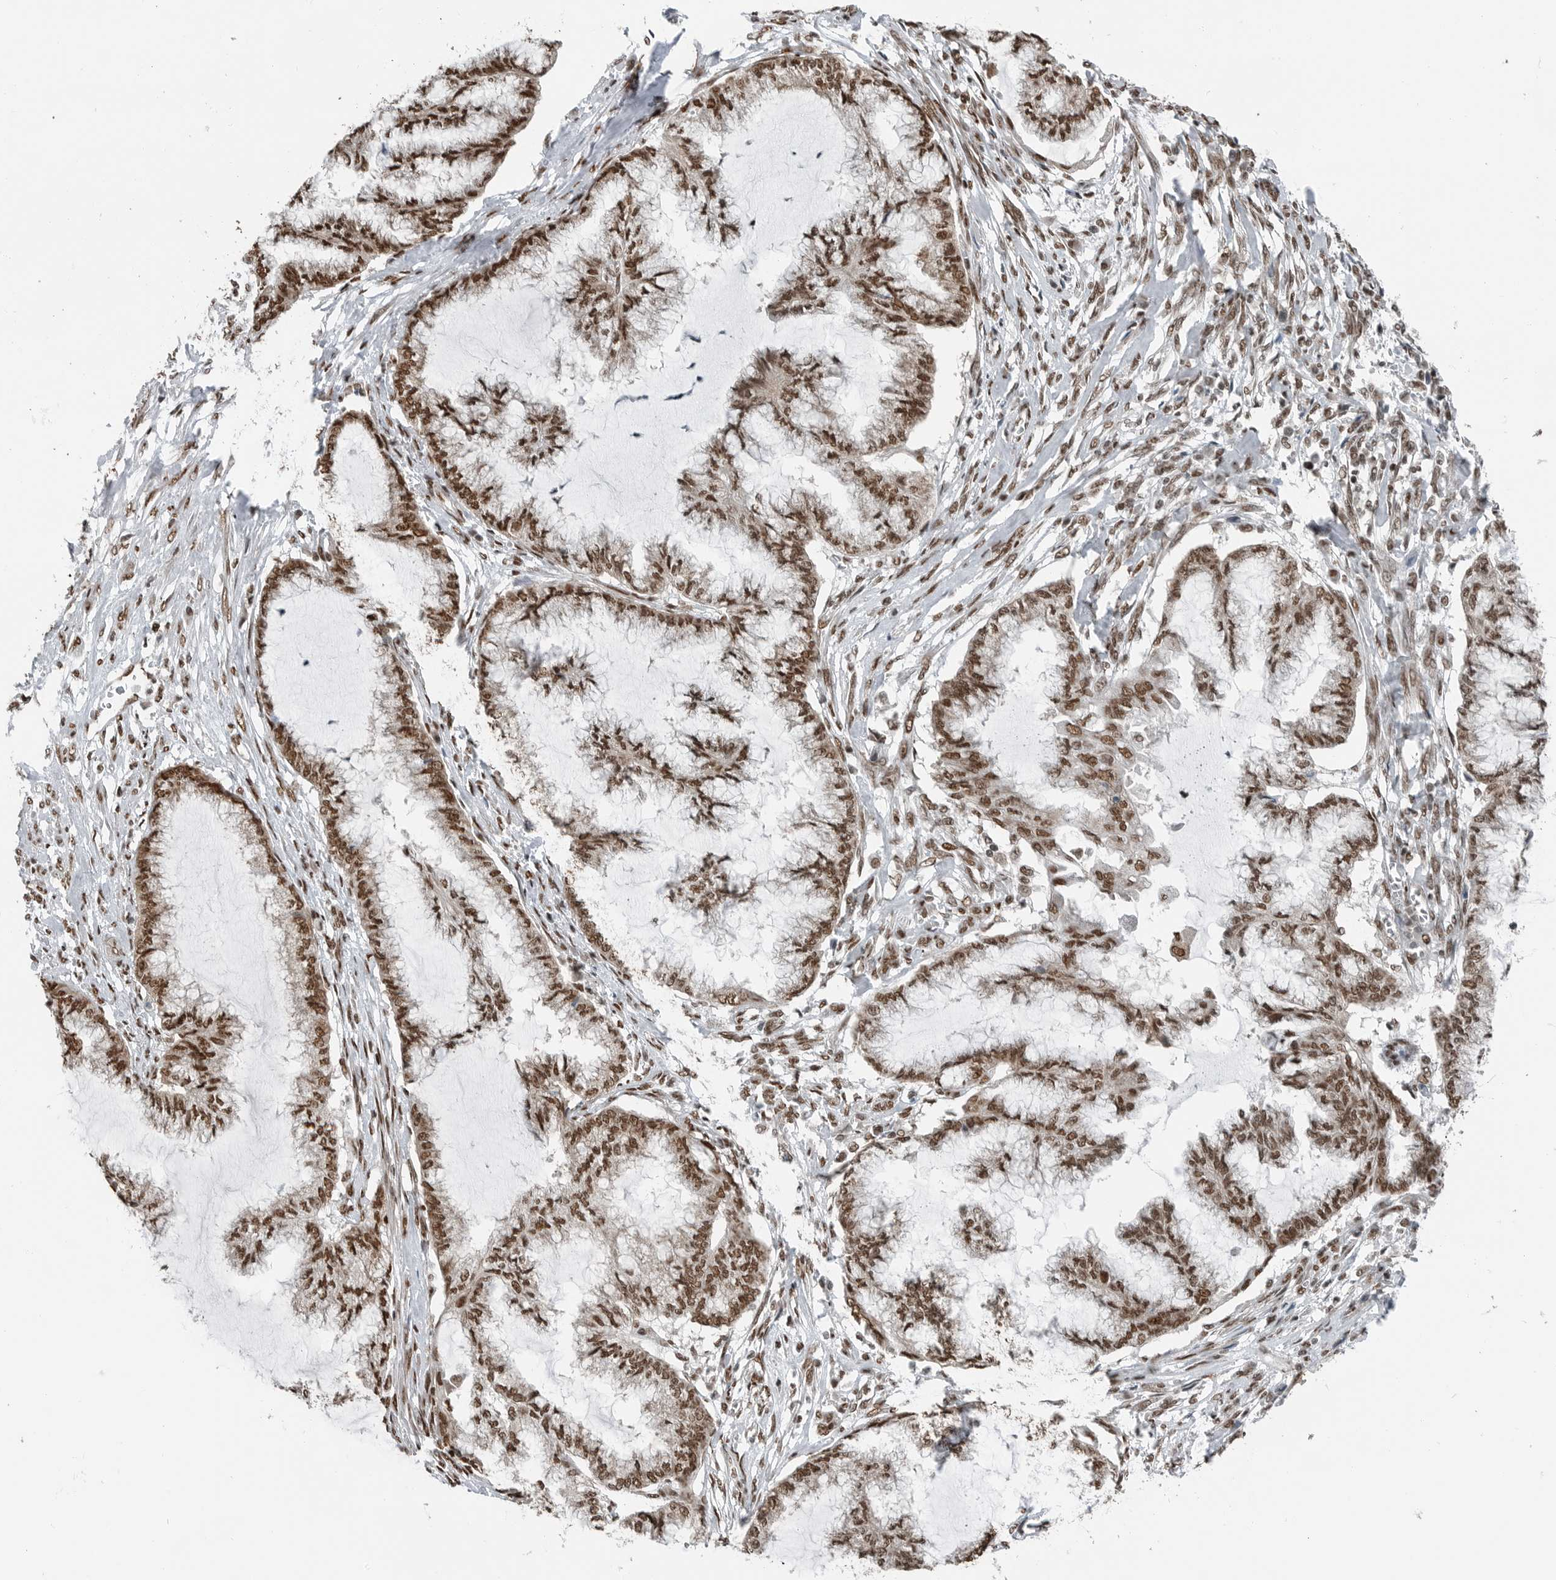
{"staining": {"intensity": "moderate", "quantity": ">75%", "location": "nuclear"}, "tissue": "endometrial cancer", "cell_type": "Tumor cells", "image_type": "cancer", "snomed": [{"axis": "morphology", "description": "Adenocarcinoma, NOS"}, {"axis": "topography", "description": "Endometrium"}], "caption": "Immunohistochemical staining of endometrial adenocarcinoma displays medium levels of moderate nuclear protein expression in about >75% of tumor cells.", "gene": "BLZF1", "patient": {"sex": "female", "age": 86}}